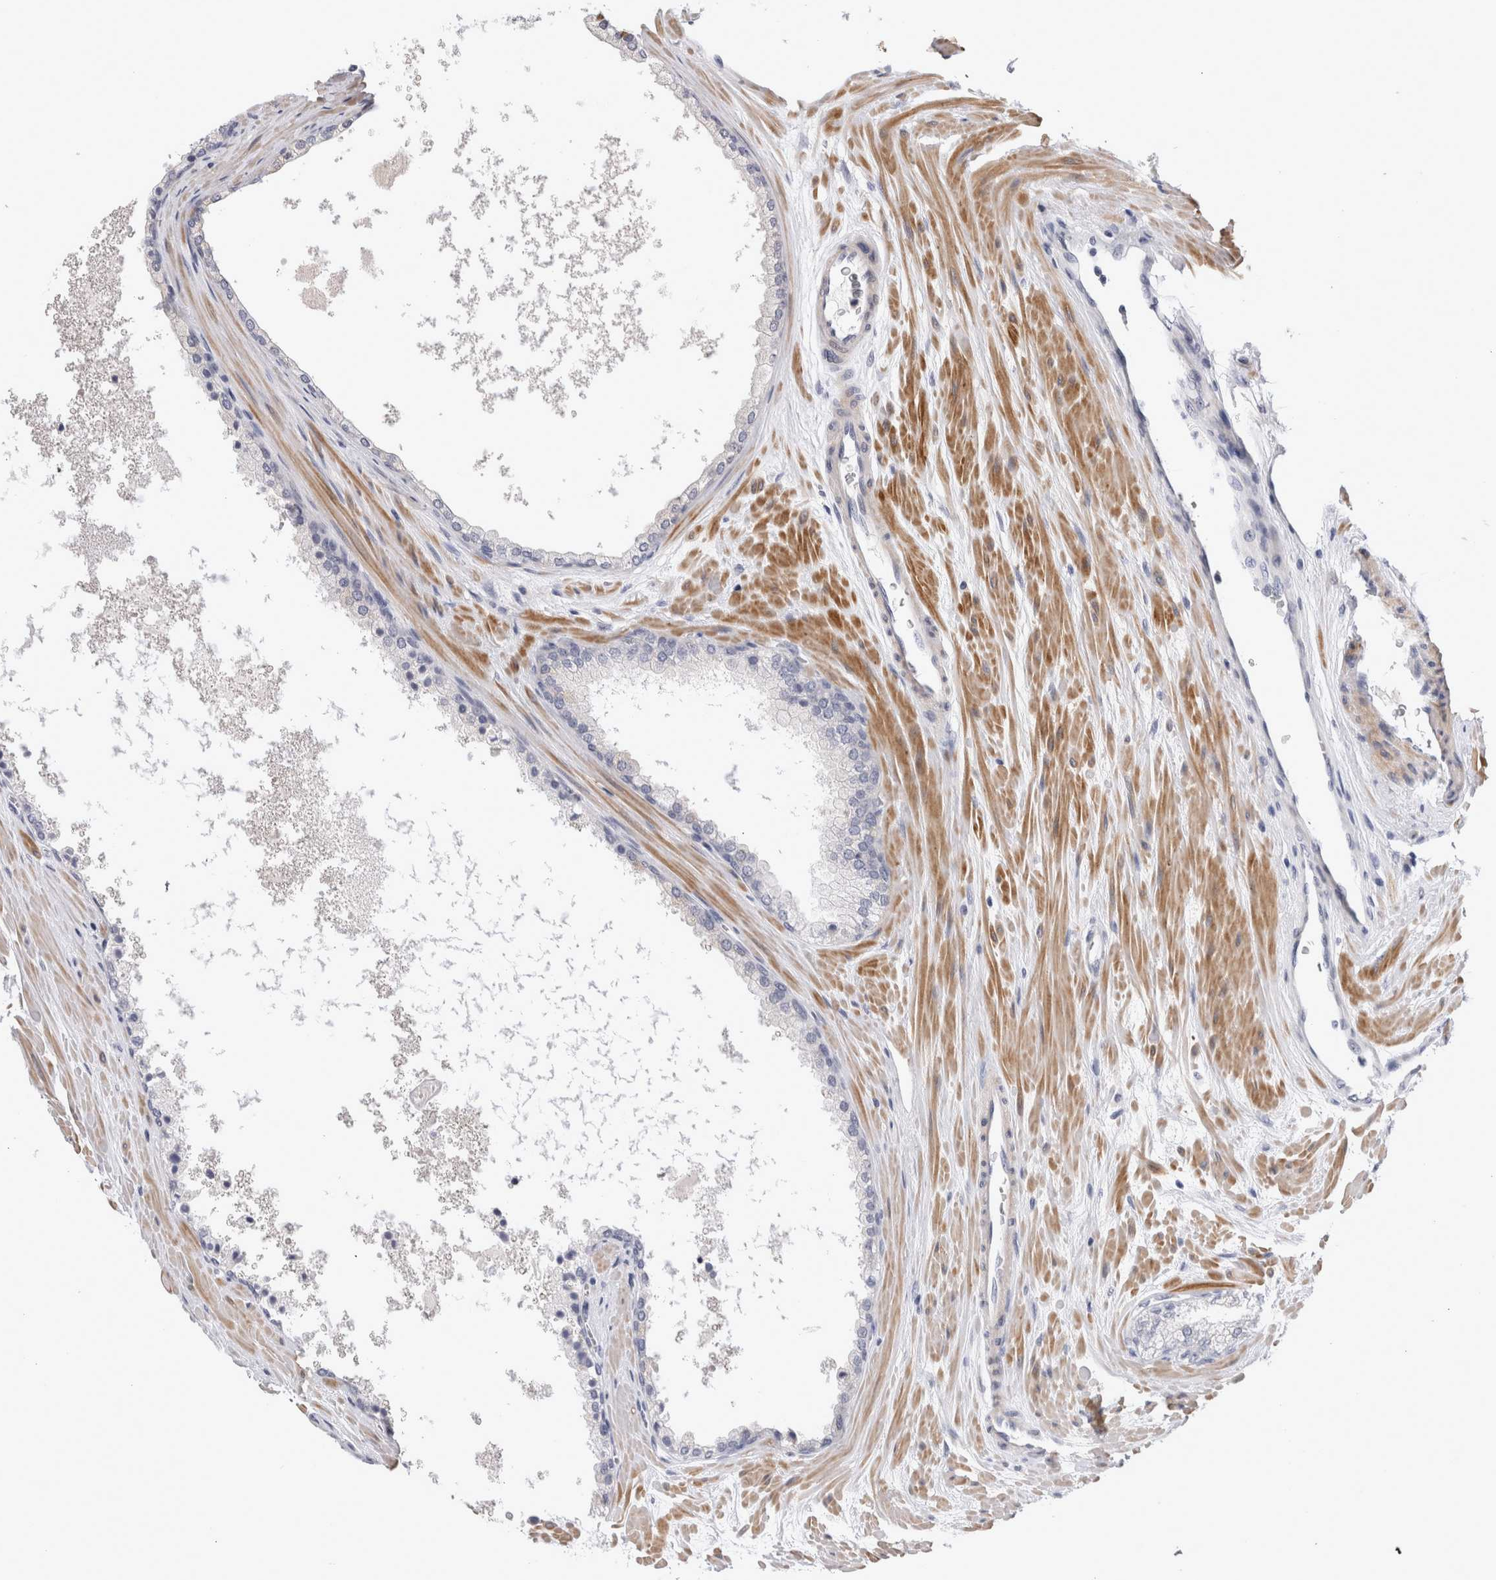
{"staining": {"intensity": "negative", "quantity": "none", "location": "none"}, "tissue": "prostate cancer", "cell_type": "Tumor cells", "image_type": "cancer", "snomed": [{"axis": "morphology", "description": "Adenocarcinoma, High grade"}, {"axis": "topography", "description": "Prostate"}], "caption": "DAB (3,3'-diaminobenzidine) immunohistochemical staining of prostate cancer (high-grade adenocarcinoma) demonstrates no significant staining in tumor cells. (DAB (3,3'-diaminobenzidine) immunohistochemistry (IHC) visualized using brightfield microscopy, high magnification).", "gene": "CRYBG1", "patient": {"sex": "male", "age": 65}}